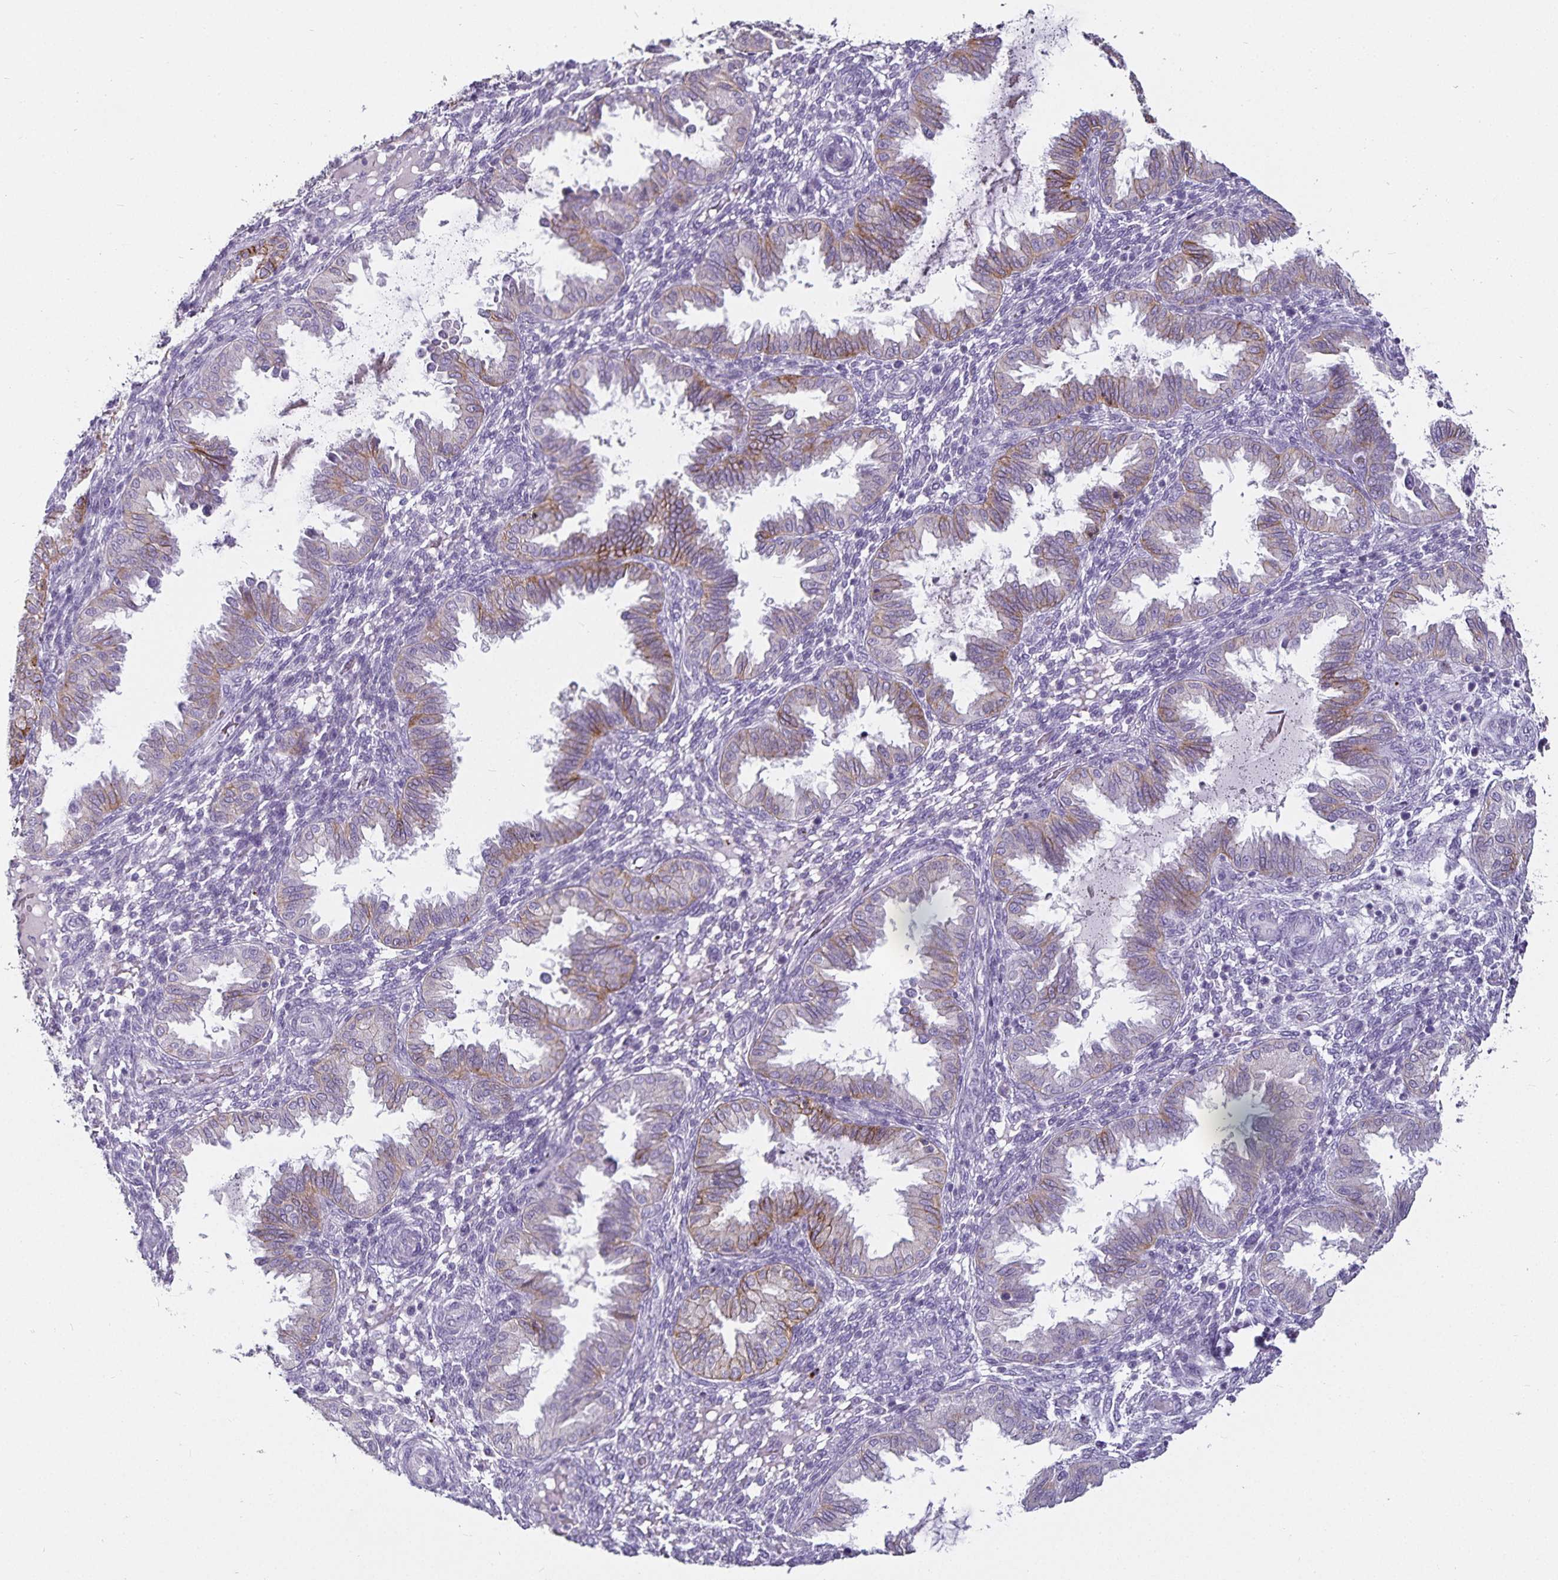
{"staining": {"intensity": "negative", "quantity": "none", "location": "none"}, "tissue": "endometrium", "cell_type": "Cells in endometrial stroma", "image_type": "normal", "snomed": [{"axis": "morphology", "description": "Normal tissue, NOS"}, {"axis": "topography", "description": "Endometrium"}], "caption": "Micrograph shows no significant protein positivity in cells in endometrial stroma of unremarkable endometrium.", "gene": "CA12", "patient": {"sex": "female", "age": 33}}